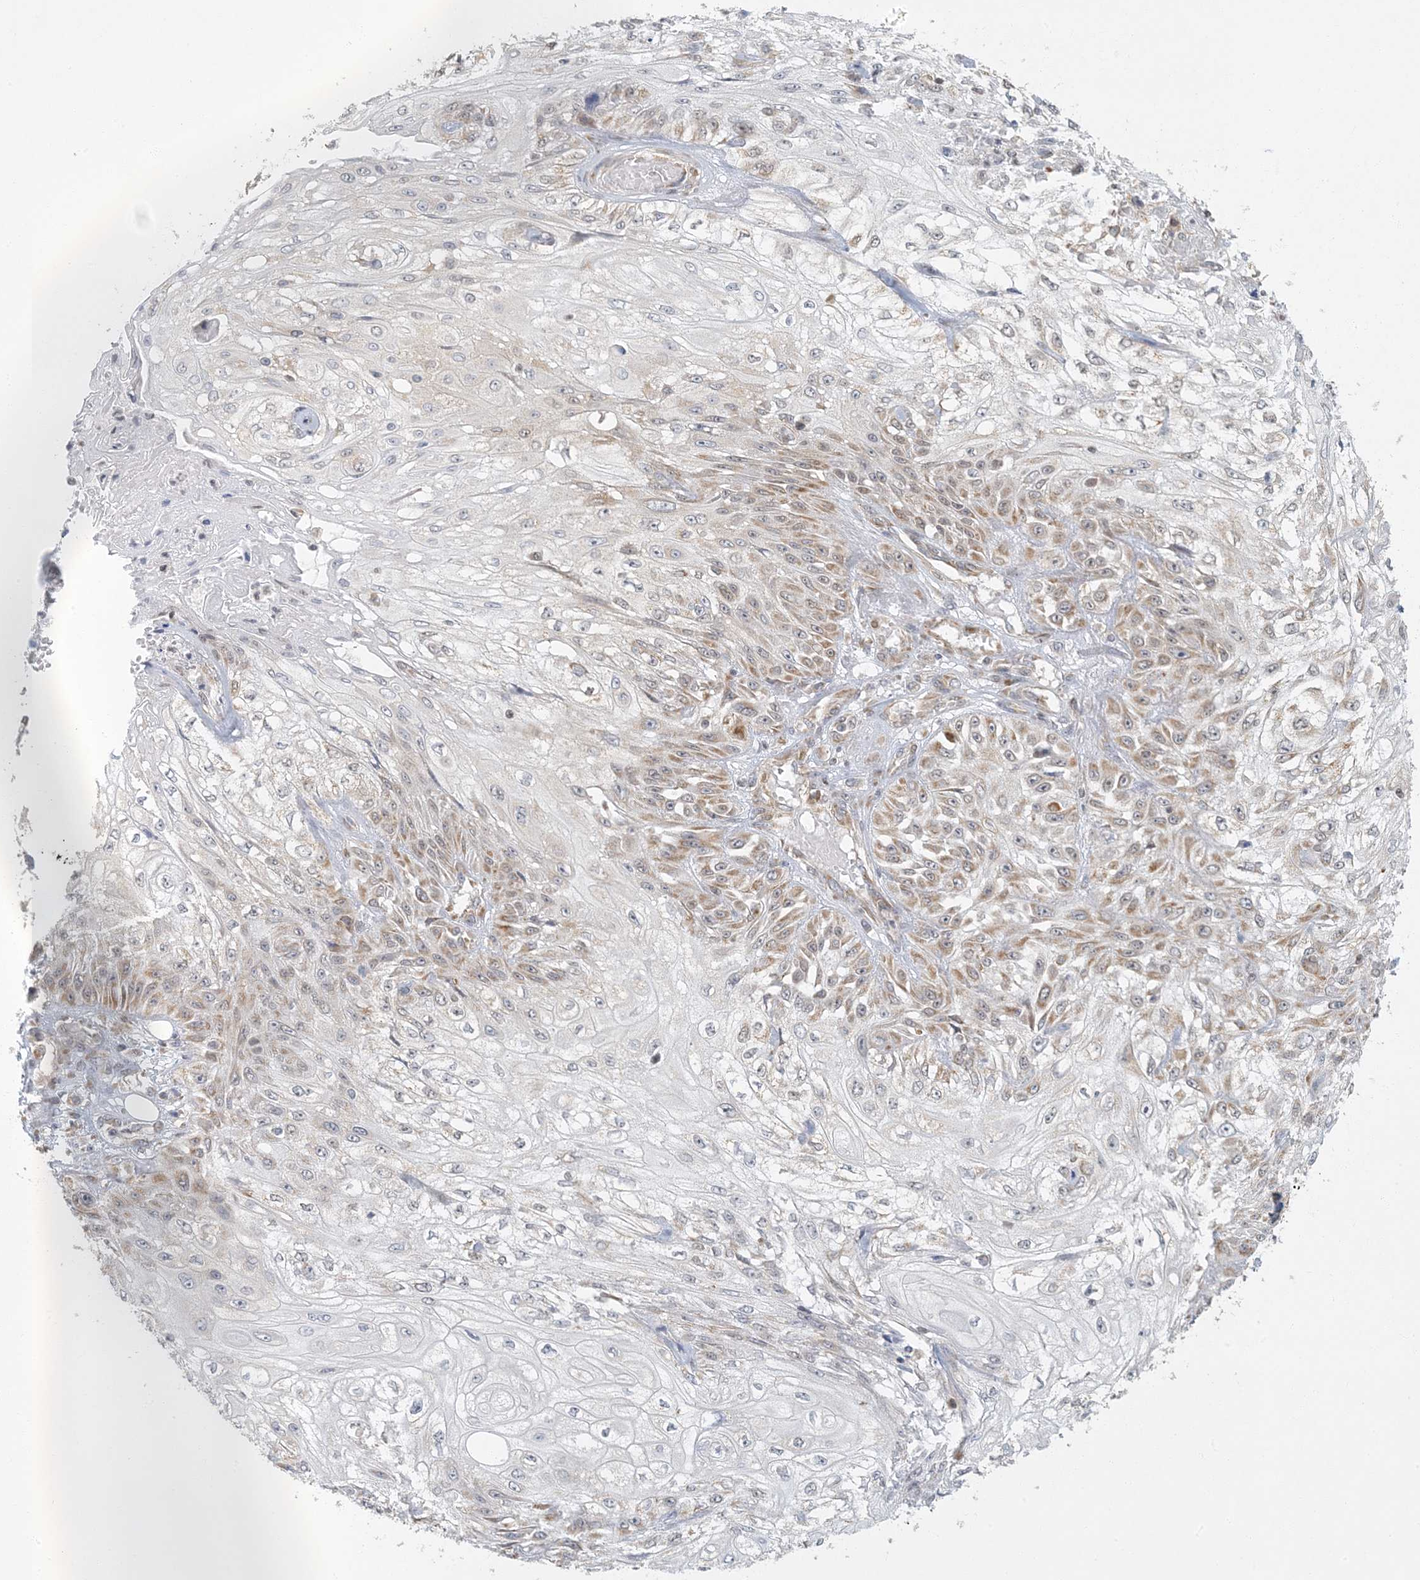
{"staining": {"intensity": "moderate", "quantity": "<25%", "location": "cytoplasmic/membranous"}, "tissue": "skin cancer", "cell_type": "Tumor cells", "image_type": "cancer", "snomed": [{"axis": "morphology", "description": "Squamous cell carcinoma, NOS"}, {"axis": "morphology", "description": "Squamous cell carcinoma, metastatic, NOS"}, {"axis": "topography", "description": "Skin"}, {"axis": "topography", "description": "Lymph node"}], "caption": "The photomicrograph demonstrates immunohistochemical staining of squamous cell carcinoma (skin). There is moderate cytoplasmic/membranous positivity is present in about <25% of tumor cells.", "gene": "AK9", "patient": {"sex": "male", "age": 75}}